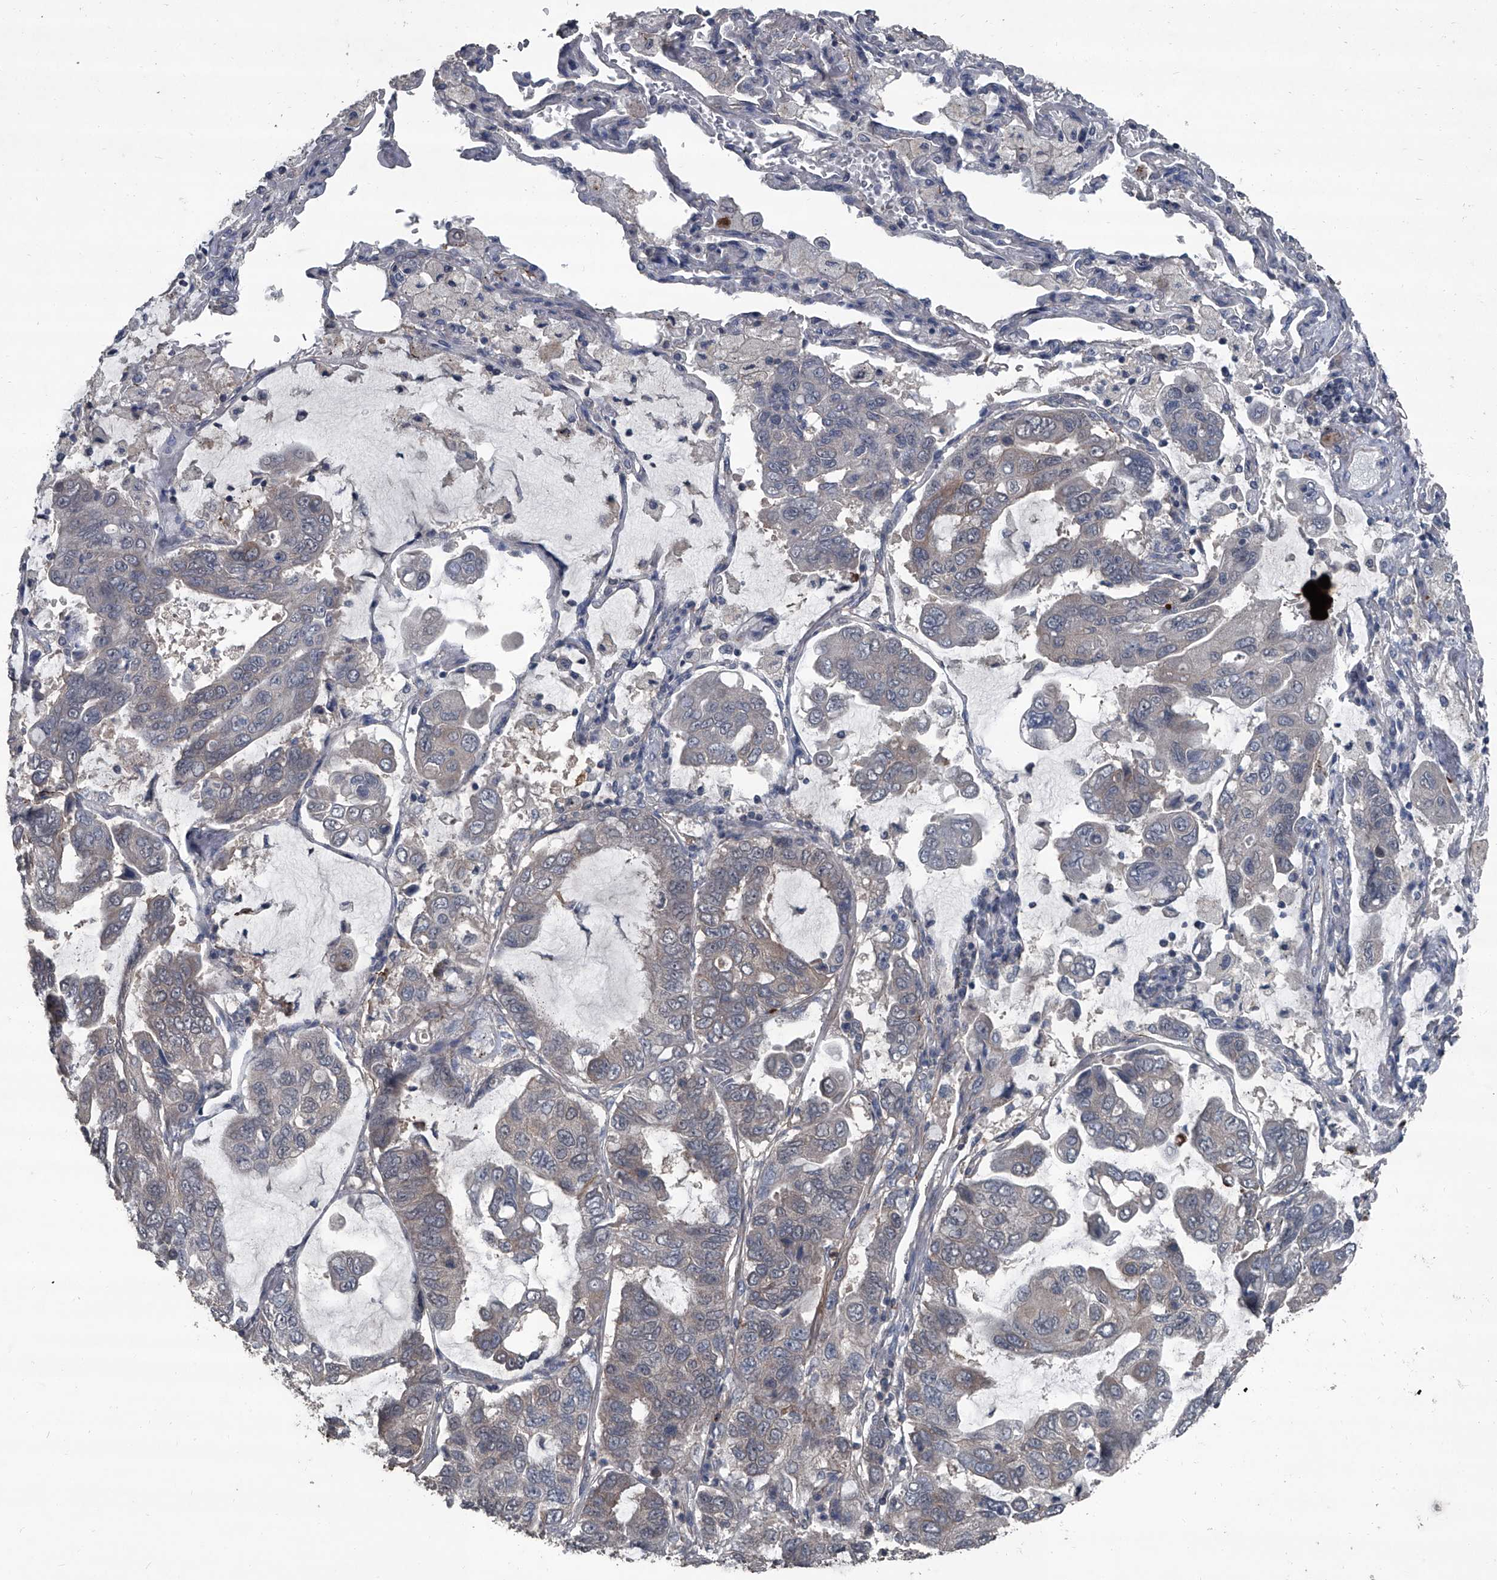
{"staining": {"intensity": "weak", "quantity": "<25%", "location": "cytoplasmic/membranous"}, "tissue": "lung cancer", "cell_type": "Tumor cells", "image_type": "cancer", "snomed": [{"axis": "morphology", "description": "Adenocarcinoma, NOS"}, {"axis": "topography", "description": "Lung"}], "caption": "This is an IHC photomicrograph of human lung adenocarcinoma. There is no staining in tumor cells.", "gene": "OARD1", "patient": {"sex": "male", "age": 64}}